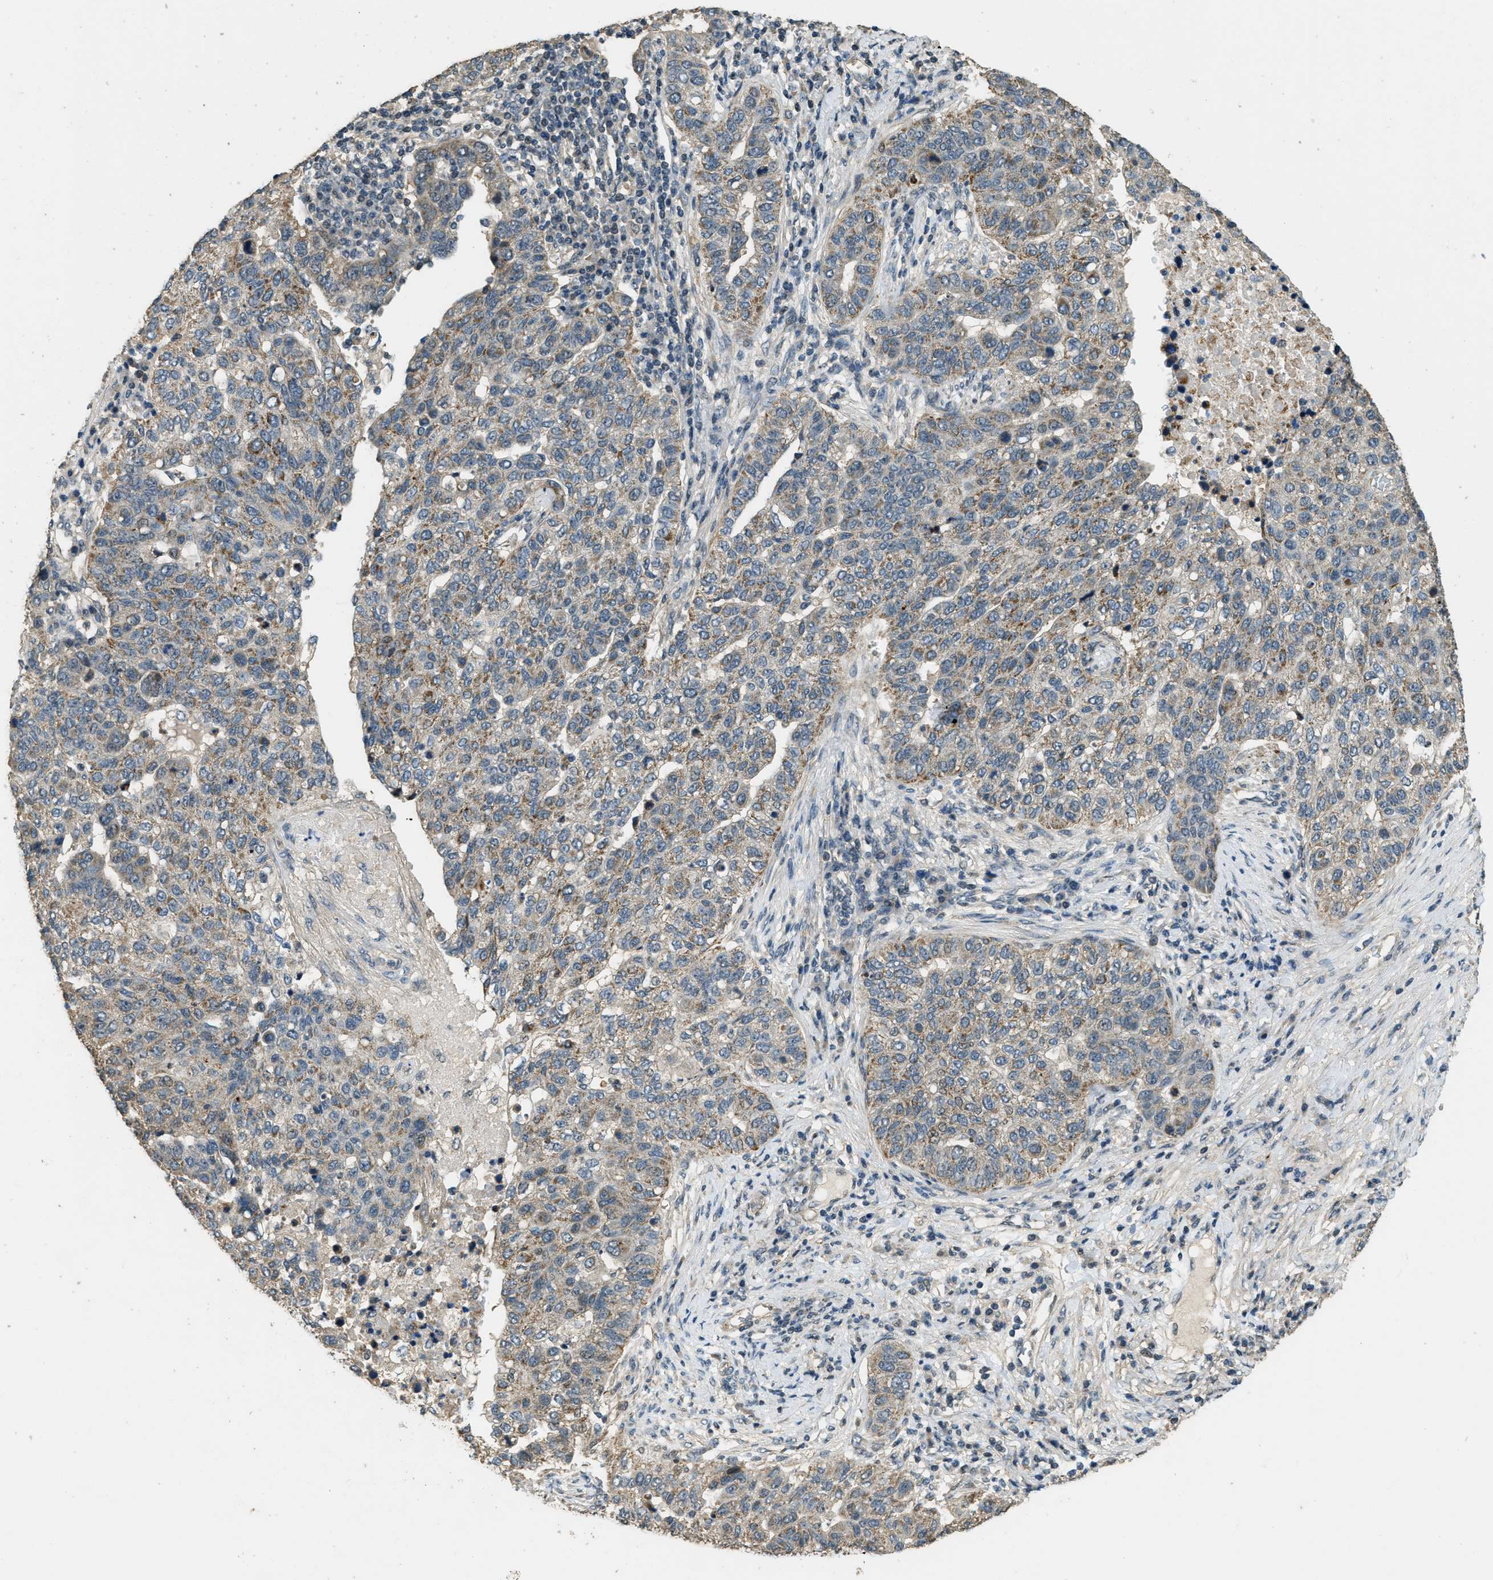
{"staining": {"intensity": "moderate", "quantity": ">75%", "location": "cytoplasmic/membranous"}, "tissue": "pancreatic cancer", "cell_type": "Tumor cells", "image_type": "cancer", "snomed": [{"axis": "morphology", "description": "Adenocarcinoma, NOS"}, {"axis": "topography", "description": "Pancreas"}], "caption": "Adenocarcinoma (pancreatic) stained with immunohistochemistry exhibits moderate cytoplasmic/membranous expression in about >75% of tumor cells.", "gene": "MED21", "patient": {"sex": "female", "age": 61}}